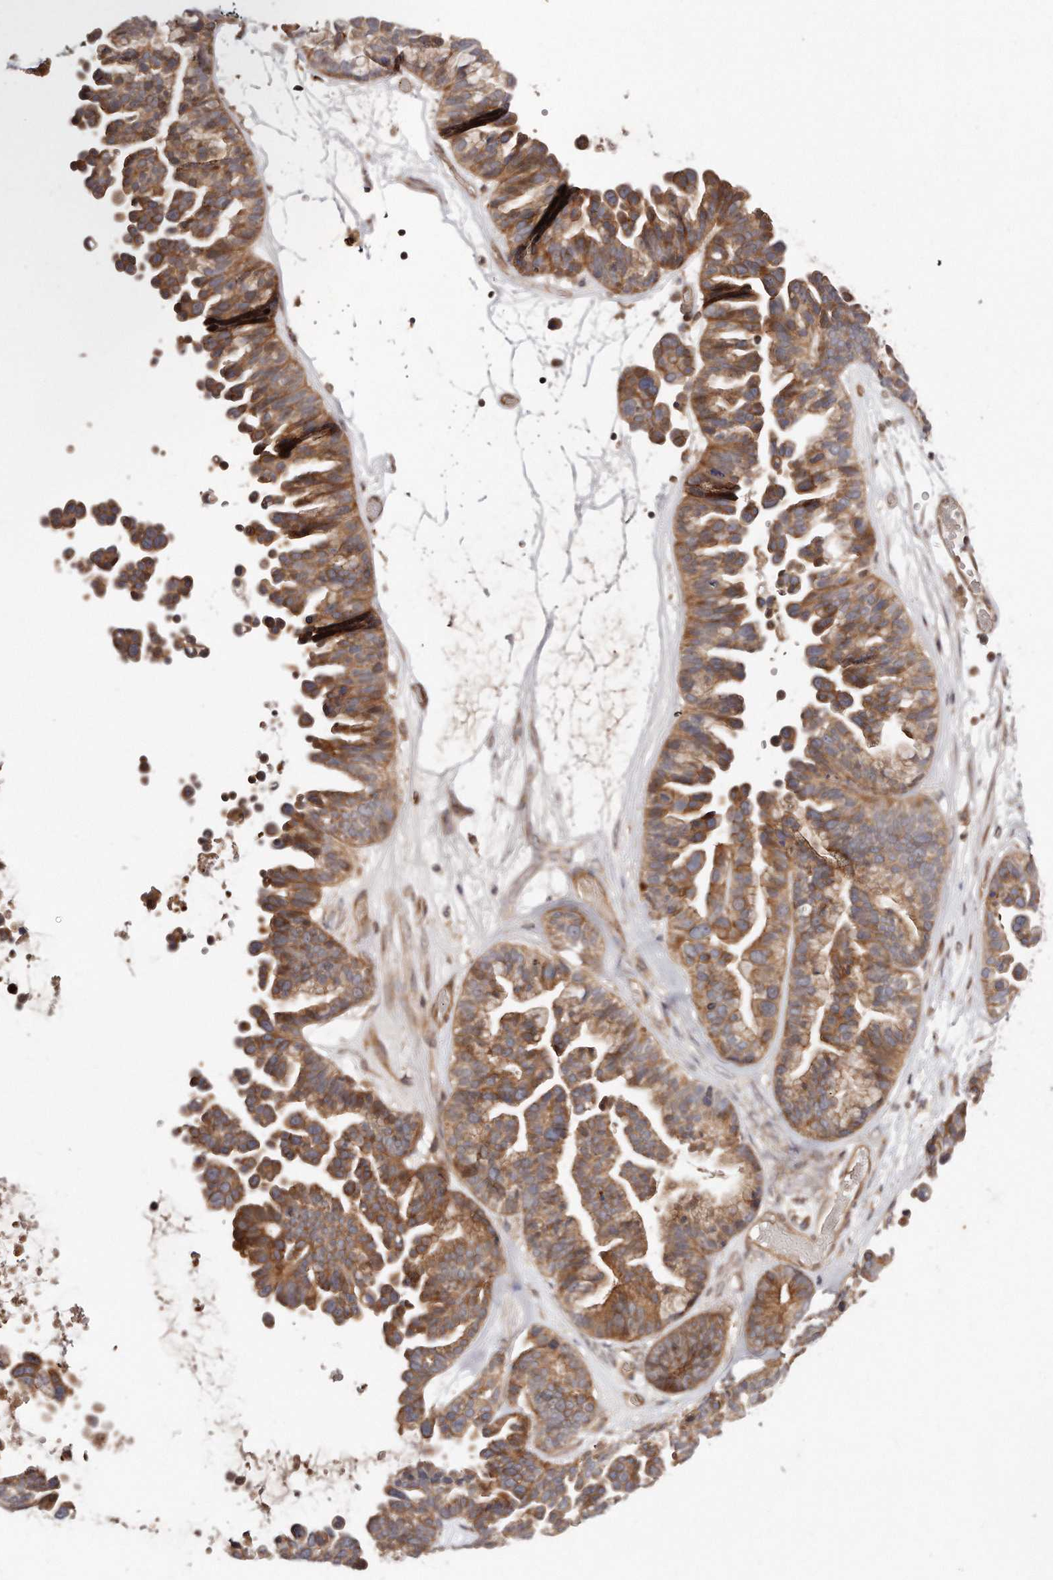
{"staining": {"intensity": "moderate", "quantity": ">75%", "location": "cytoplasmic/membranous"}, "tissue": "ovarian cancer", "cell_type": "Tumor cells", "image_type": "cancer", "snomed": [{"axis": "morphology", "description": "Cystadenocarcinoma, serous, NOS"}, {"axis": "topography", "description": "Ovary"}], "caption": "Immunohistochemical staining of serous cystadenocarcinoma (ovarian) reveals medium levels of moderate cytoplasmic/membranous protein expression in approximately >75% of tumor cells. The staining was performed using DAB (3,3'-diaminobenzidine), with brown indicating positive protein expression. Nuclei are stained blue with hematoxylin.", "gene": "GBP4", "patient": {"sex": "female", "age": 56}}